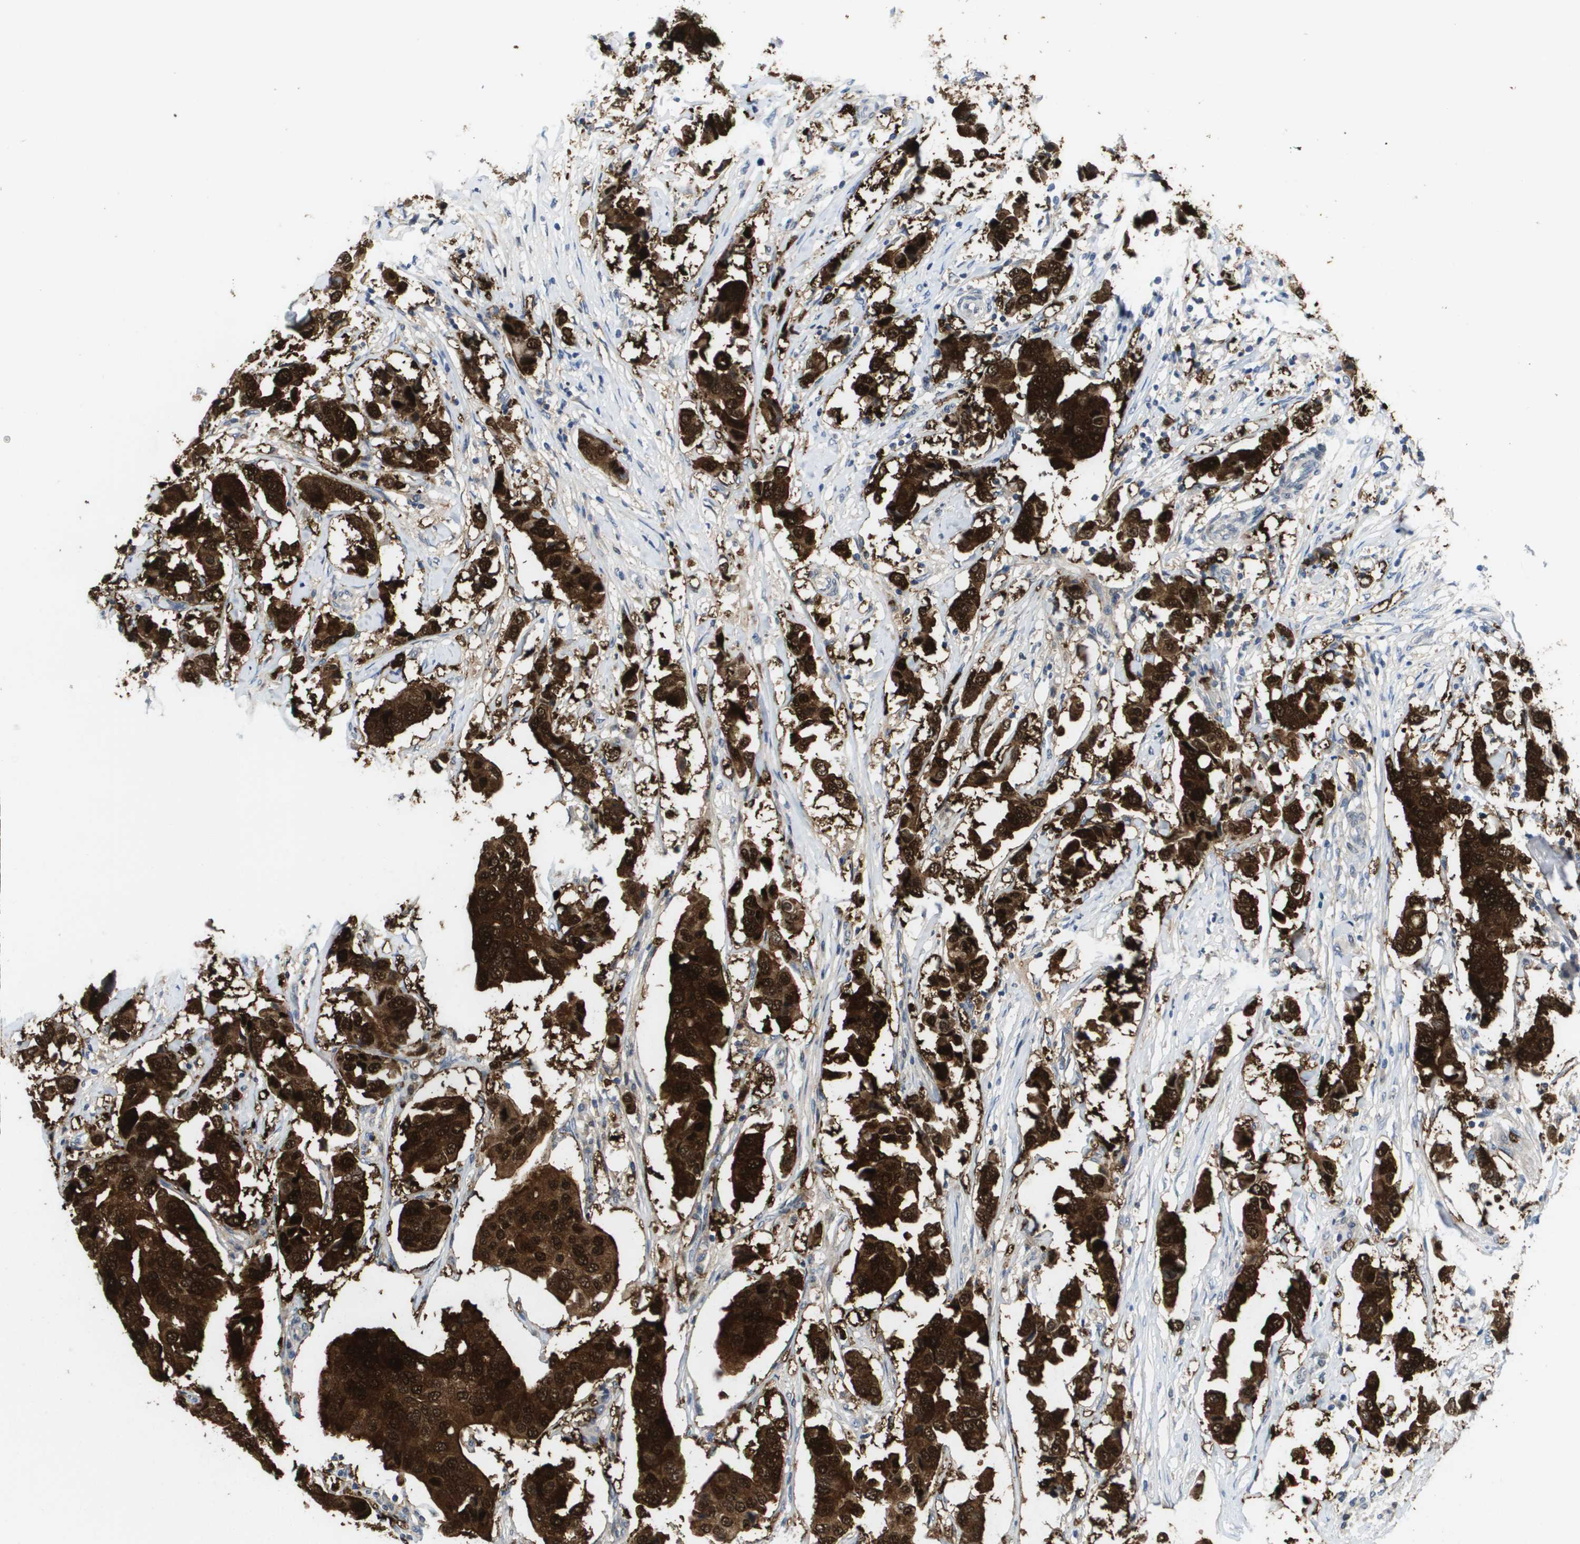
{"staining": {"intensity": "strong", "quantity": ">75%", "location": "cytoplasmic/membranous,nuclear"}, "tissue": "breast cancer", "cell_type": "Tumor cells", "image_type": "cancer", "snomed": [{"axis": "morphology", "description": "Duct carcinoma"}, {"axis": "topography", "description": "Breast"}], "caption": "An immunohistochemistry micrograph of tumor tissue is shown. Protein staining in brown highlights strong cytoplasmic/membranous and nuclear positivity in breast infiltrating ductal carcinoma within tumor cells.", "gene": "FKBP4", "patient": {"sex": "female", "age": 80}}